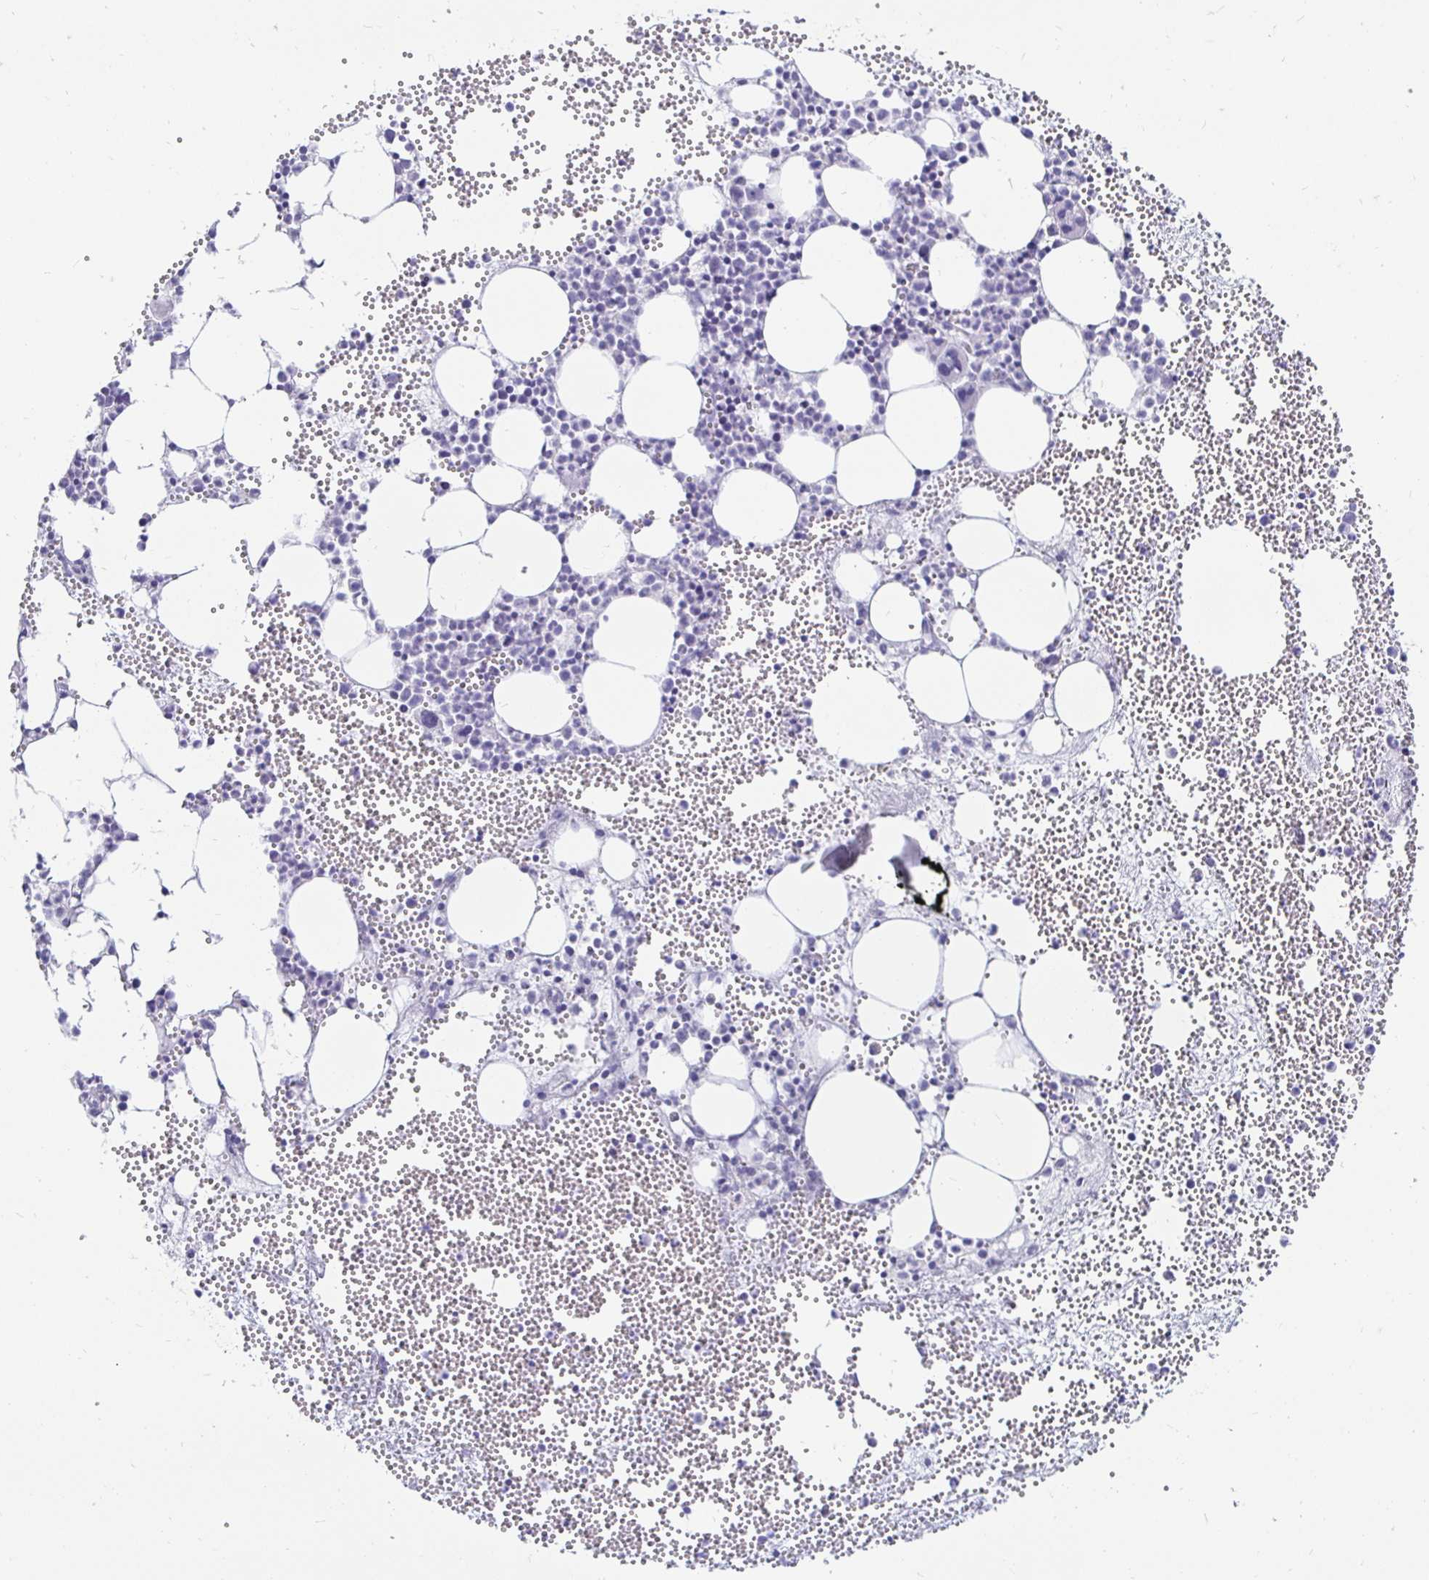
{"staining": {"intensity": "negative", "quantity": "none", "location": "none"}, "tissue": "bone marrow", "cell_type": "Hematopoietic cells", "image_type": "normal", "snomed": [{"axis": "morphology", "description": "Normal tissue, NOS"}, {"axis": "topography", "description": "Bone marrow"}], "caption": "An IHC histopathology image of benign bone marrow is shown. There is no staining in hematopoietic cells of bone marrow. (Stains: DAB immunohistochemistry with hematoxylin counter stain, Microscopy: brightfield microscopy at high magnification).", "gene": "PEG10", "patient": {"sex": "female", "age": 57}}